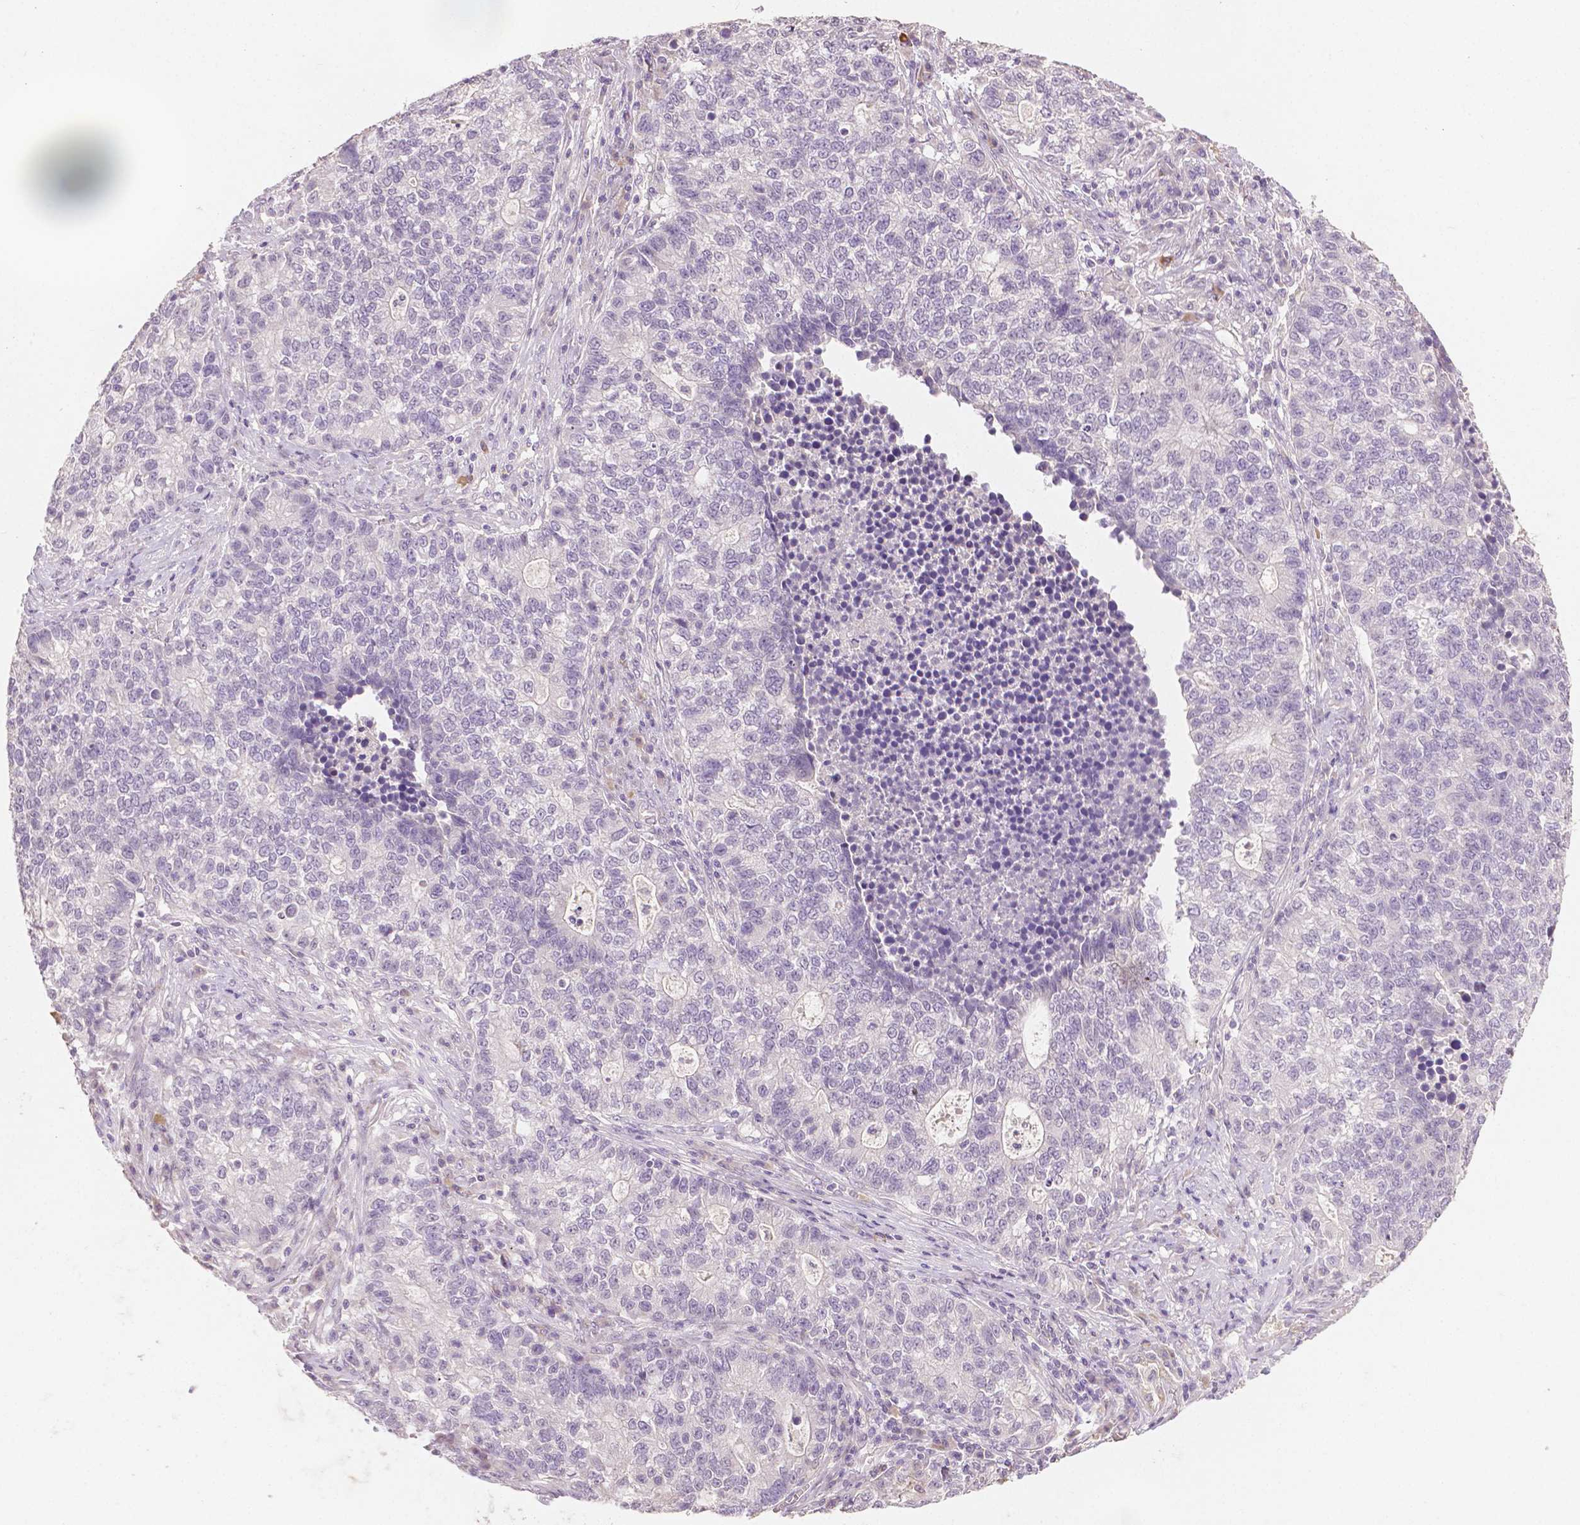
{"staining": {"intensity": "negative", "quantity": "none", "location": "none"}, "tissue": "lung cancer", "cell_type": "Tumor cells", "image_type": "cancer", "snomed": [{"axis": "morphology", "description": "Adenocarcinoma, NOS"}, {"axis": "topography", "description": "Lung"}], "caption": "Tumor cells show no significant protein staining in lung cancer.", "gene": "TGM1", "patient": {"sex": "male", "age": 57}}